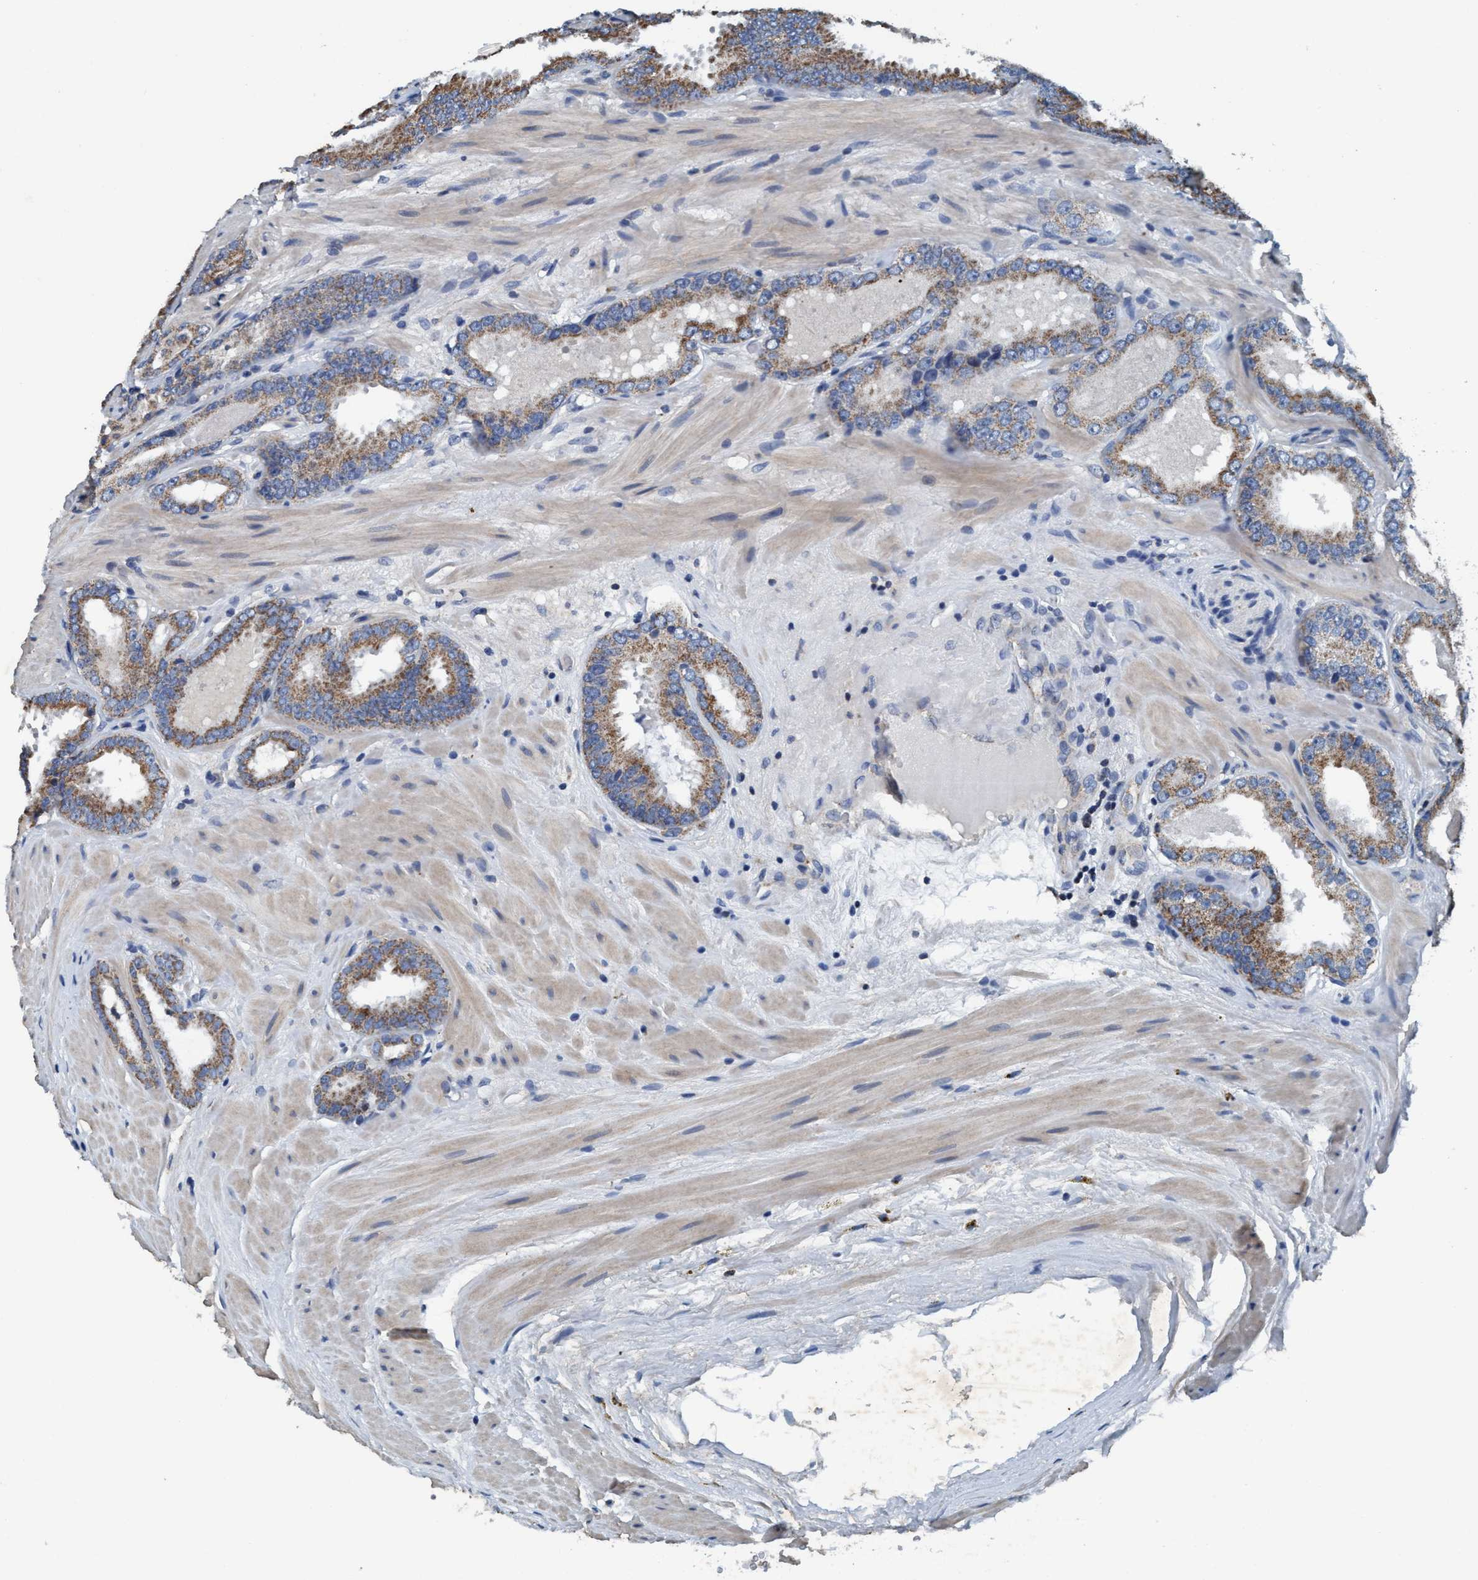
{"staining": {"intensity": "moderate", "quantity": "25%-75%", "location": "cytoplasmic/membranous"}, "tissue": "prostate cancer", "cell_type": "Tumor cells", "image_type": "cancer", "snomed": [{"axis": "morphology", "description": "Adenocarcinoma, Low grade"}, {"axis": "topography", "description": "Prostate"}], "caption": "Prostate cancer tissue reveals moderate cytoplasmic/membranous expression in about 25%-75% of tumor cells, visualized by immunohistochemistry. (Stains: DAB in brown, nuclei in blue, Microscopy: brightfield microscopy at high magnification).", "gene": "ANKFN1", "patient": {"sex": "male", "age": 51}}